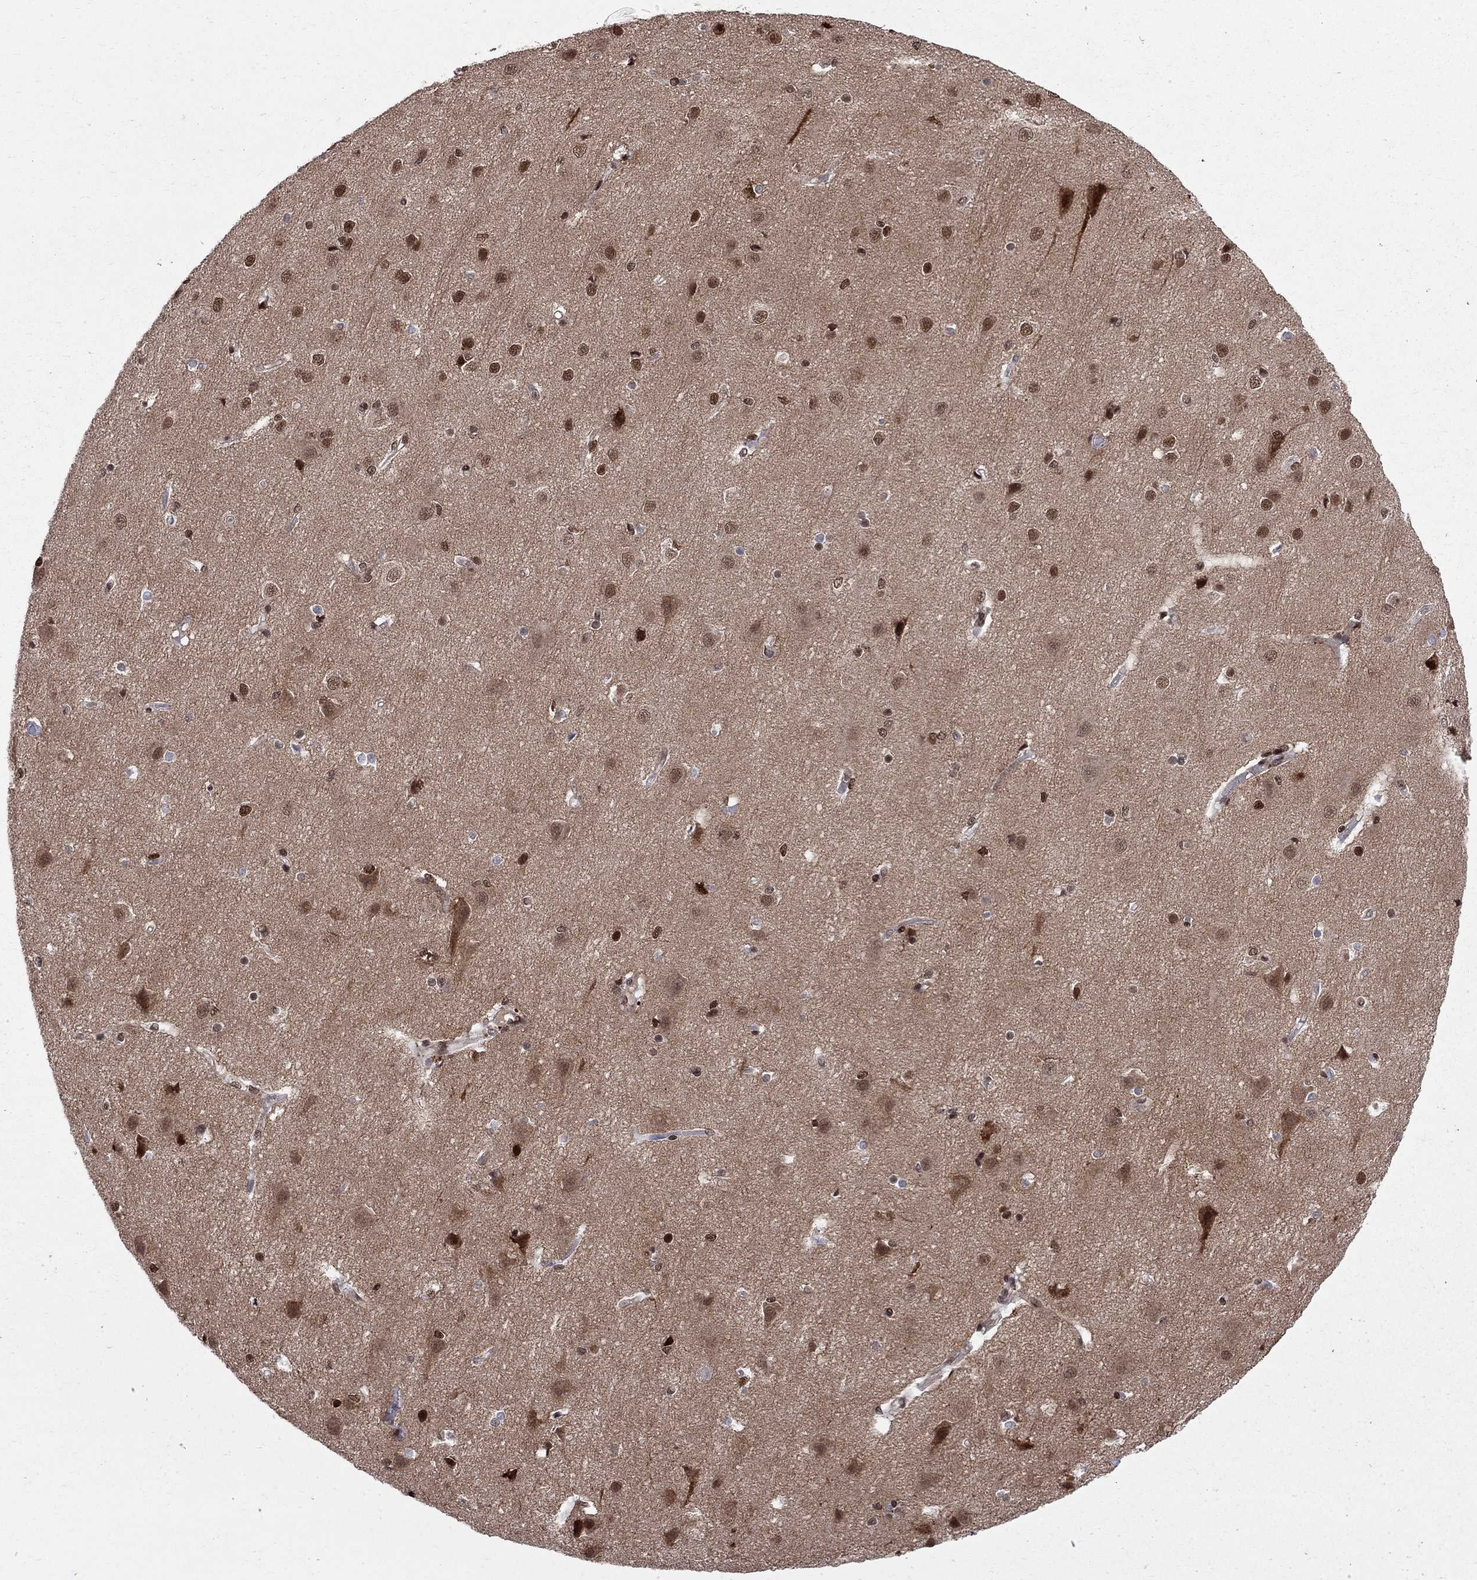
{"staining": {"intensity": "negative", "quantity": "none", "location": "none"}, "tissue": "cerebral cortex", "cell_type": "Endothelial cells", "image_type": "normal", "snomed": [{"axis": "morphology", "description": "Normal tissue, NOS"}, {"axis": "topography", "description": "Cerebral cortex"}], "caption": "The histopathology image demonstrates no significant positivity in endothelial cells of cerebral cortex. Brightfield microscopy of immunohistochemistry (IHC) stained with DAB (3,3'-diaminobenzidine) (brown) and hematoxylin (blue), captured at high magnification.", "gene": "SAP30L", "patient": {"sex": "male", "age": 37}}